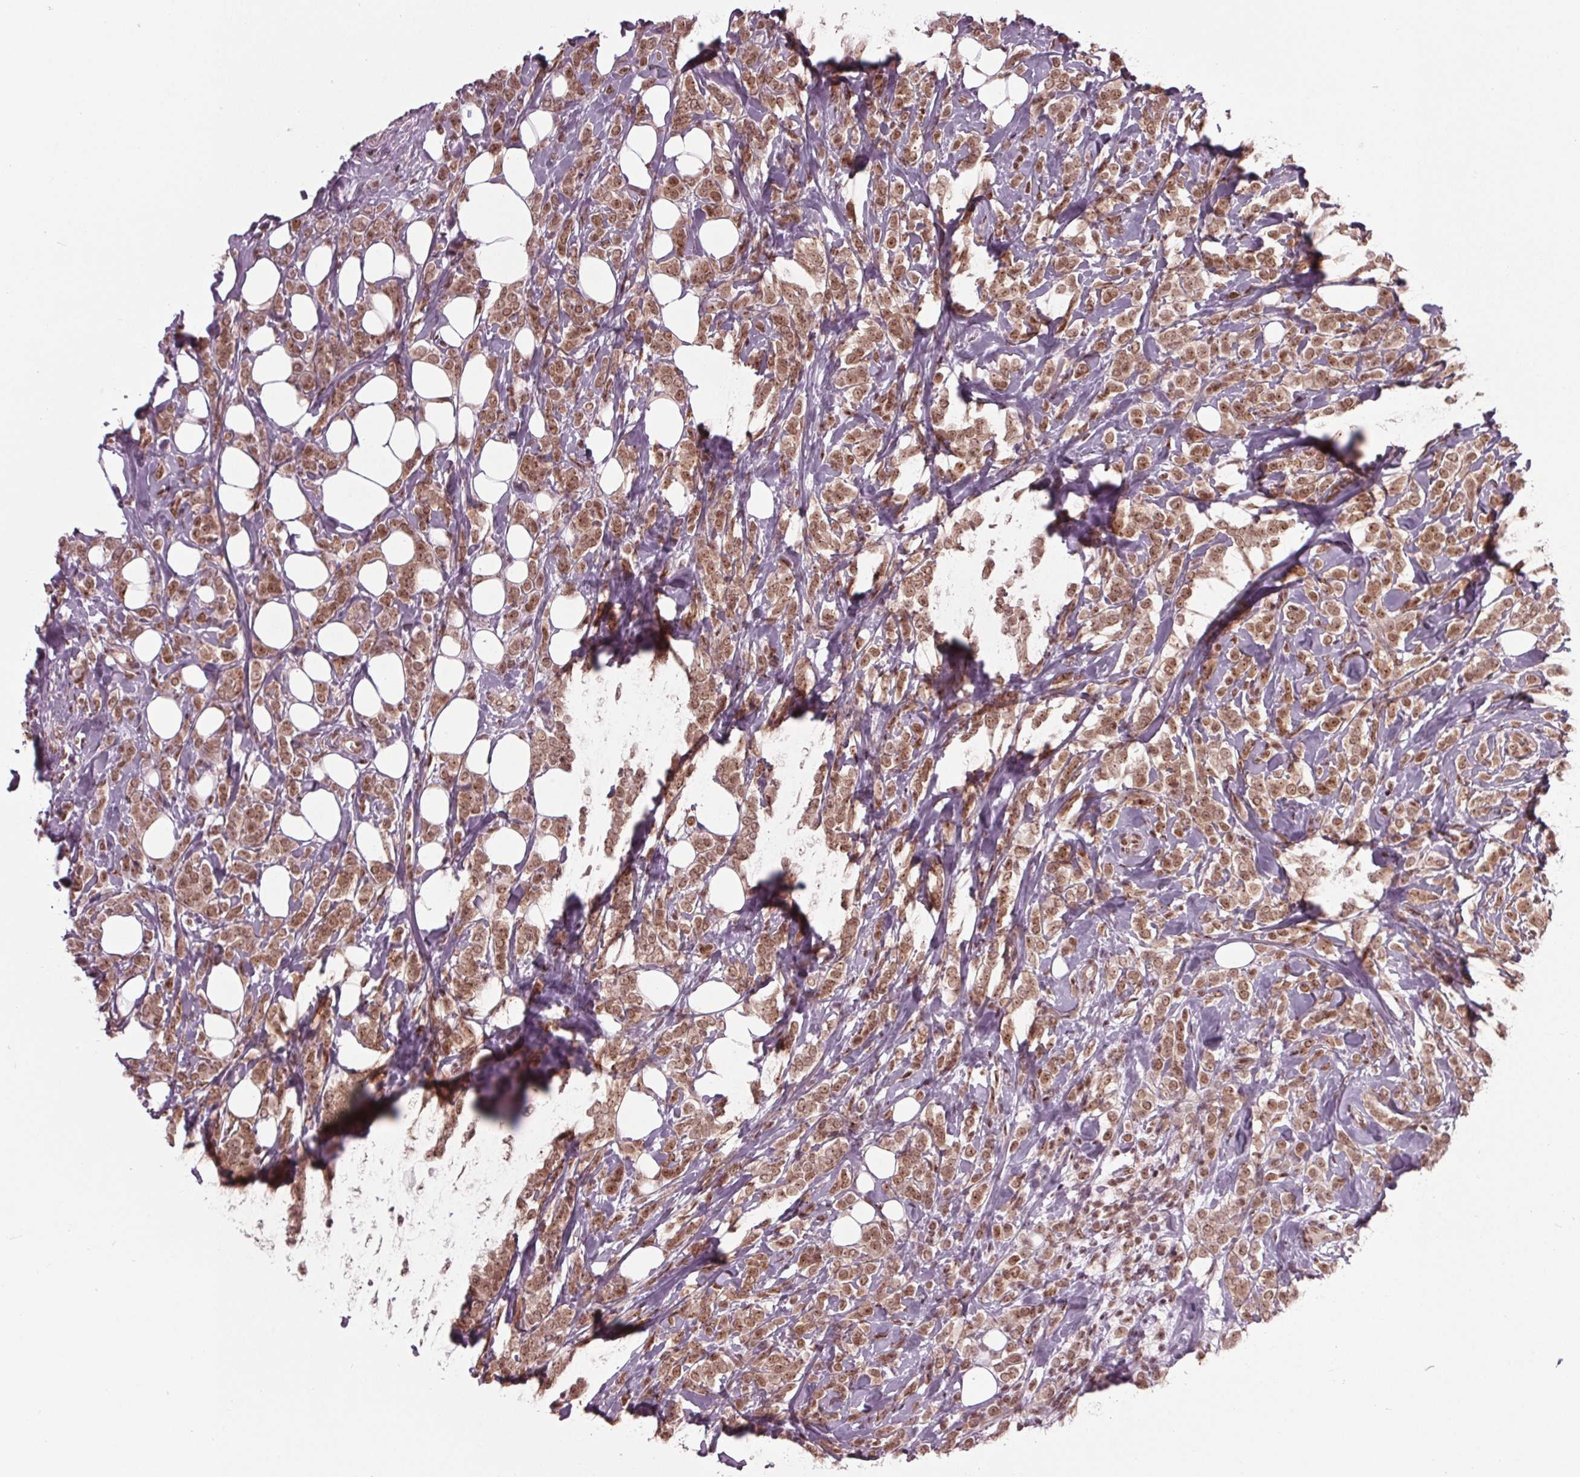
{"staining": {"intensity": "moderate", "quantity": ">75%", "location": "cytoplasmic/membranous,nuclear"}, "tissue": "breast cancer", "cell_type": "Tumor cells", "image_type": "cancer", "snomed": [{"axis": "morphology", "description": "Lobular carcinoma"}, {"axis": "topography", "description": "Breast"}], "caption": "Breast cancer (lobular carcinoma) tissue exhibits moderate cytoplasmic/membranous and nuclear positivity in about >75% of tumor cells, visualized by immunohistochemistry.", "gene": "DDX41", "patient": {"sex": "female", "age": 49}}